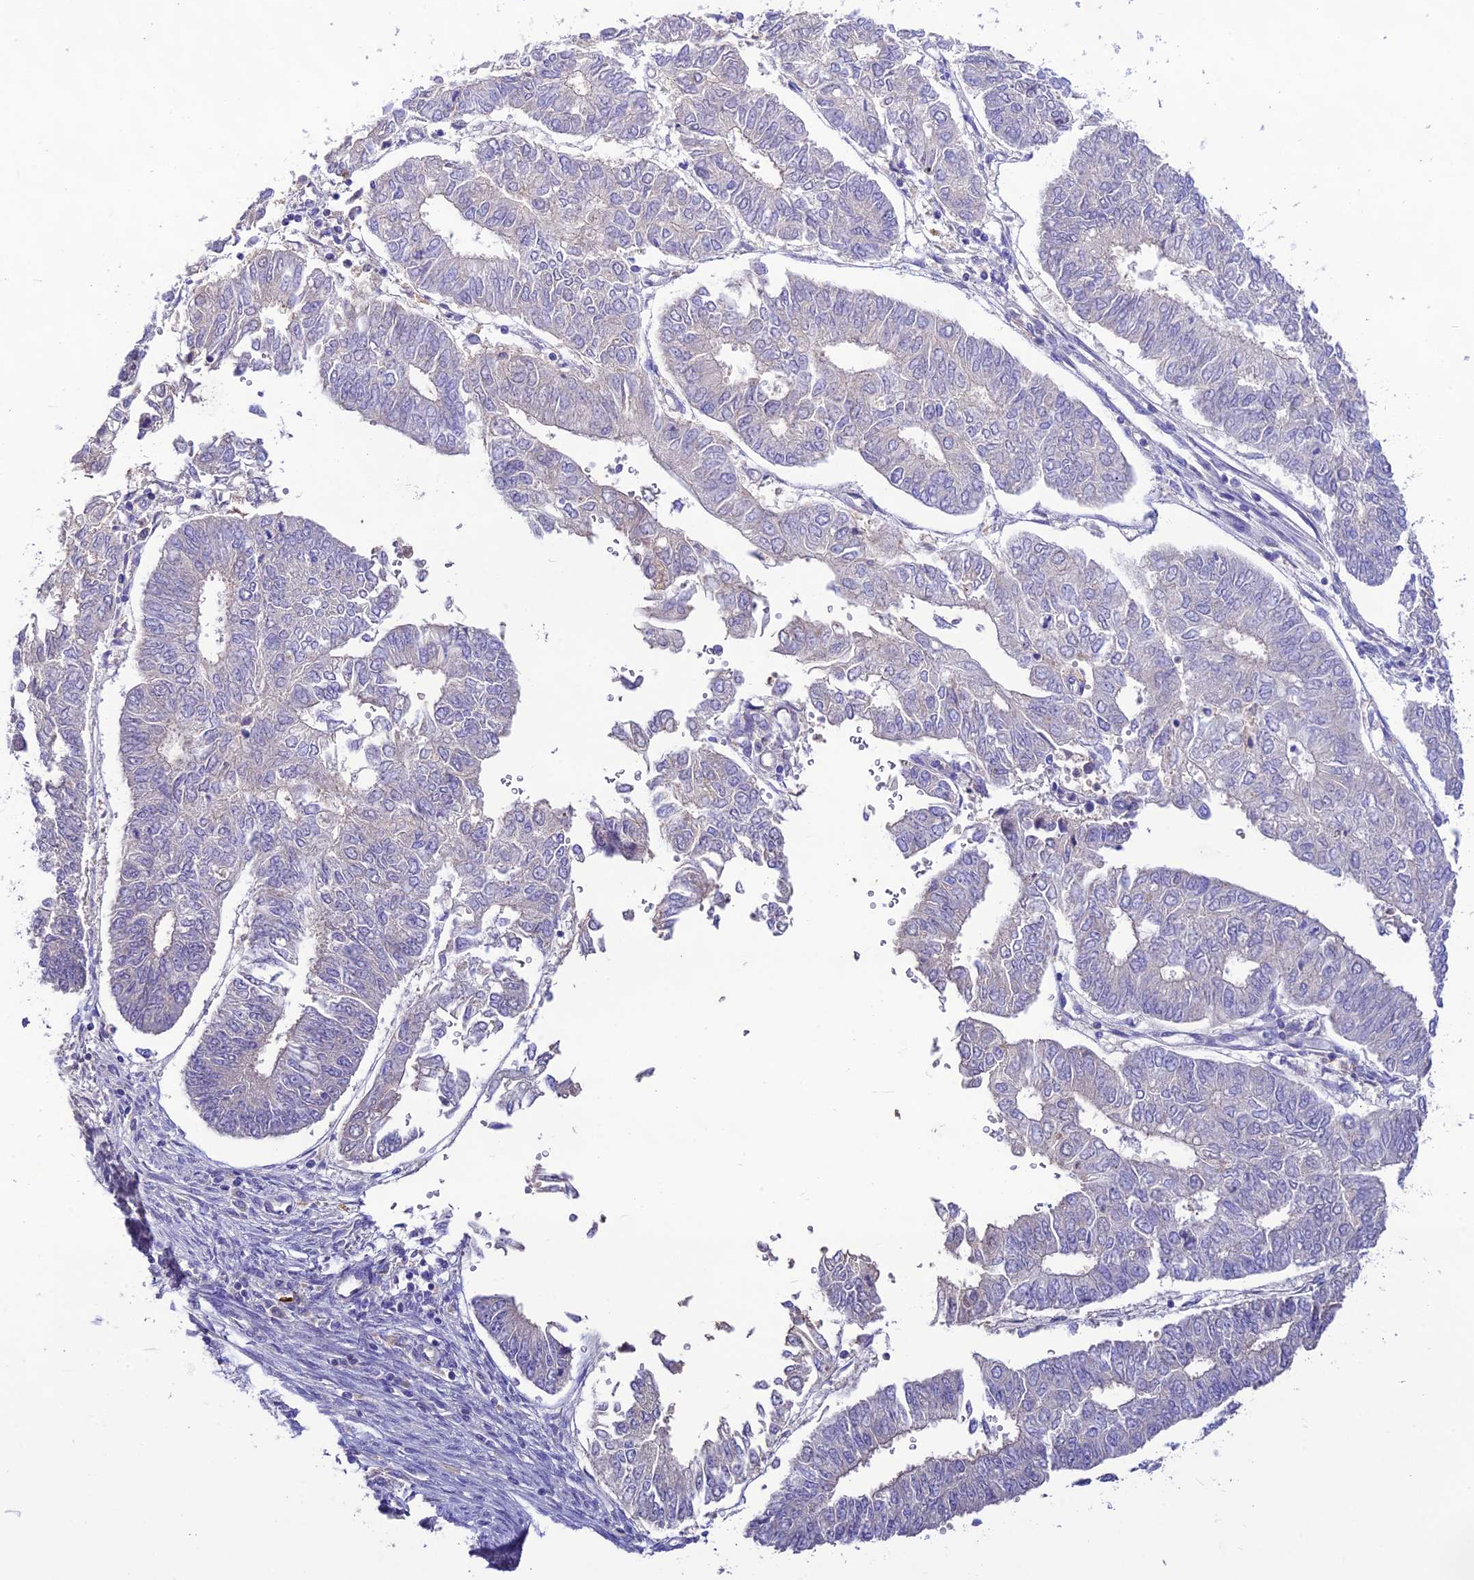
{"staining": {"intensity": "negative", "quantity": "none", "location": "none"}, "tissue": "endometrial cancer", "cell_type": "Tumor cells", "image_type": "cancer", "snomed": [{"axis": "morphology", "description": "Adenocarcinoma, NOS"}, {"axis": "topography", "description": "Endometrium"}], "caption": "Immunohistochemical staining of human adenocarcinoma (endometrial) reveals no significant staining in tumor cells.", "gene": "NLRP9", "patient": {"sex": "female", "age": 68}}